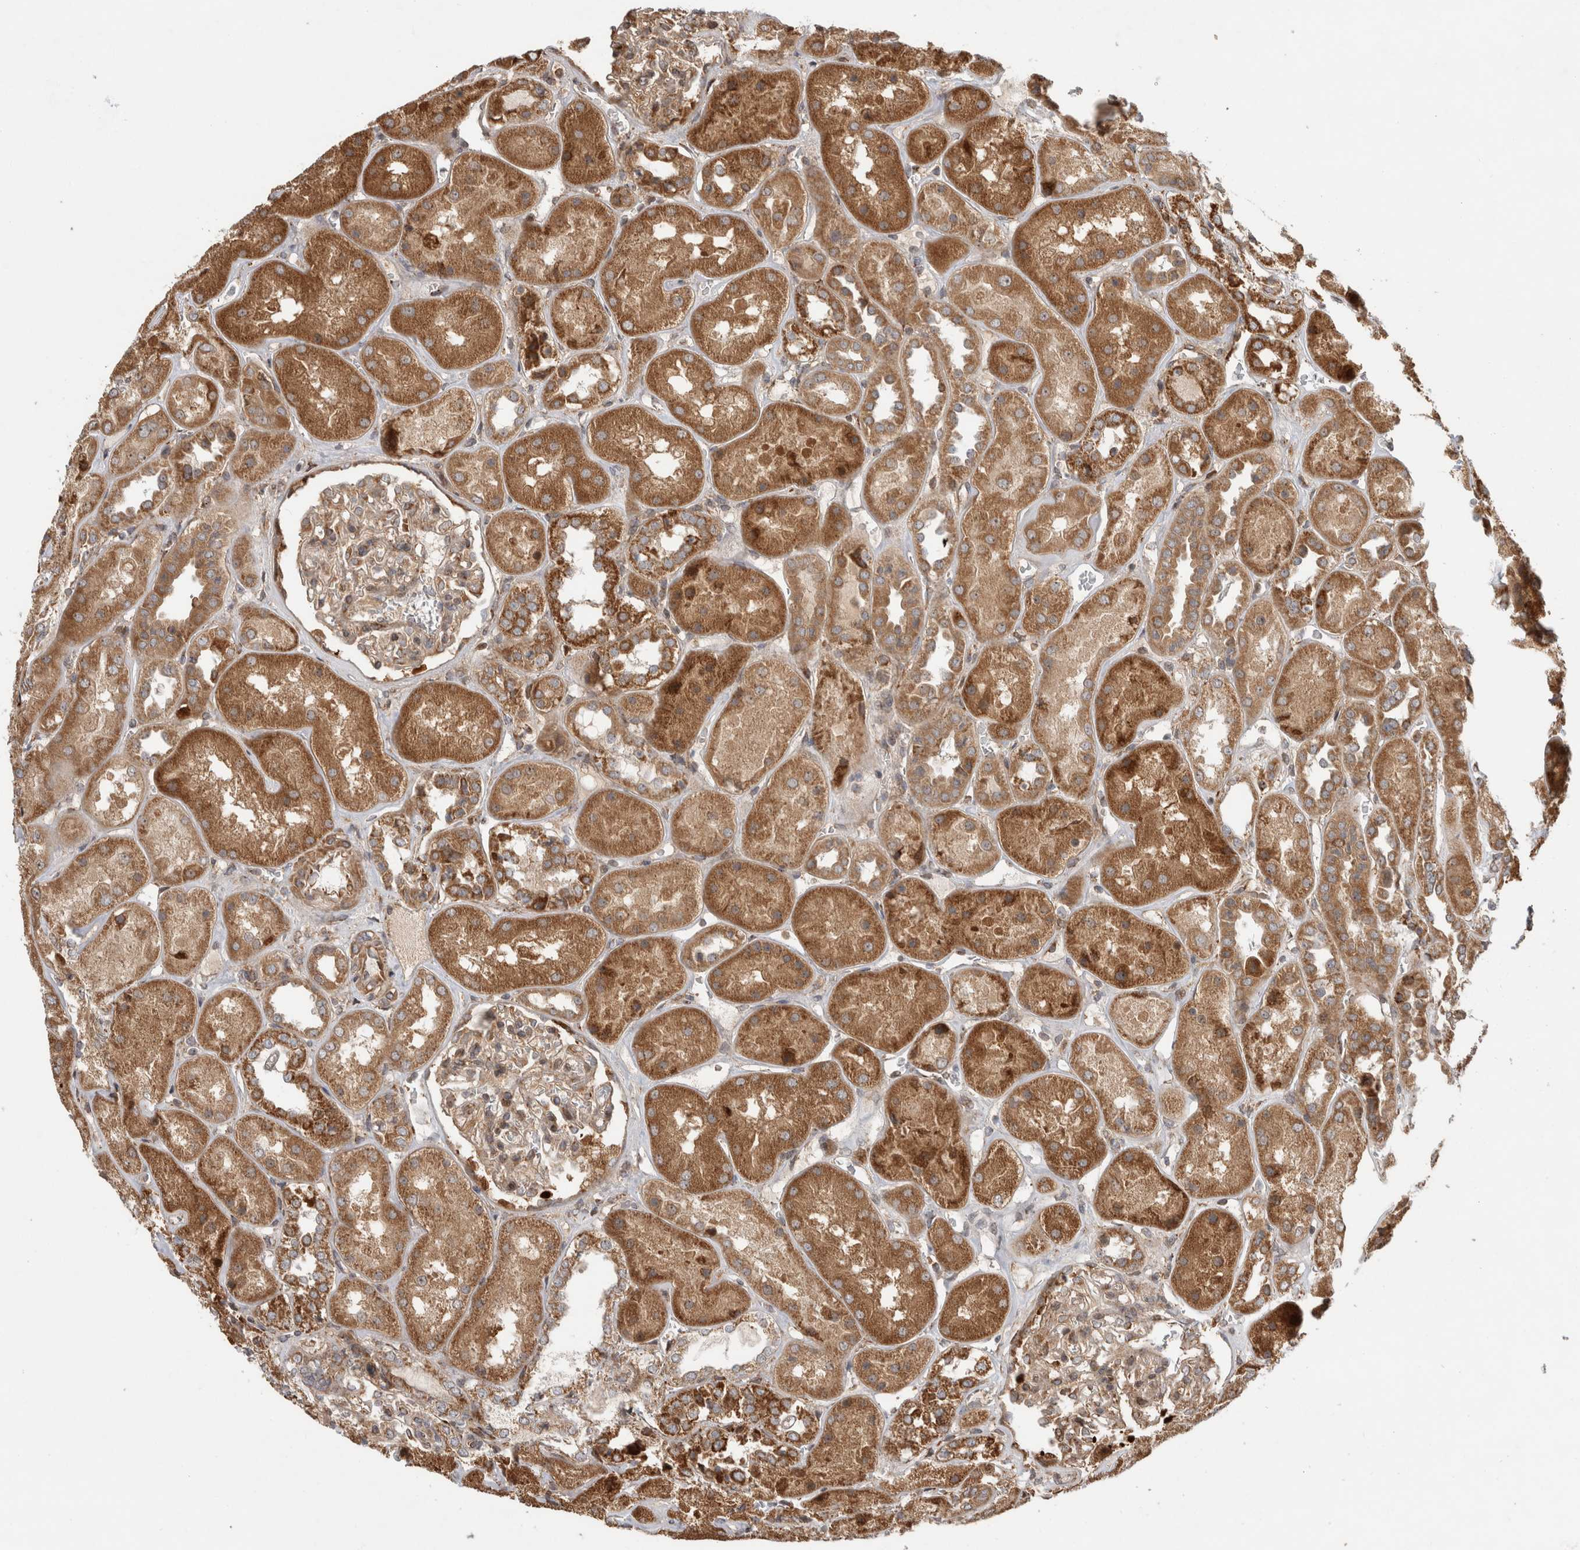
{"staining": {"intensity": "moderate", "quantity": ">75%", "location": "cytoplasmic/membranous"}, "tissue": "kidney", "cell_type": "Cells in glomeruli", "image_type": "normal", "snomed": [{"axis": "morphology", "description": "Normal tissue, NOS"}, {"axis": "topography", "description": "Kidney"}], "caption": "Protein staining demonstrates moderate cytoplasmic/membranous staining in approximately >75% of cells in glomeruli in benign kidney. The staining was performed using DAB, with brown indicating positive protein expression. Nuclei are stained blue with hematoxylin.", "gene": "TUBD1", "patient": {"sex": "male", "age": 70}}